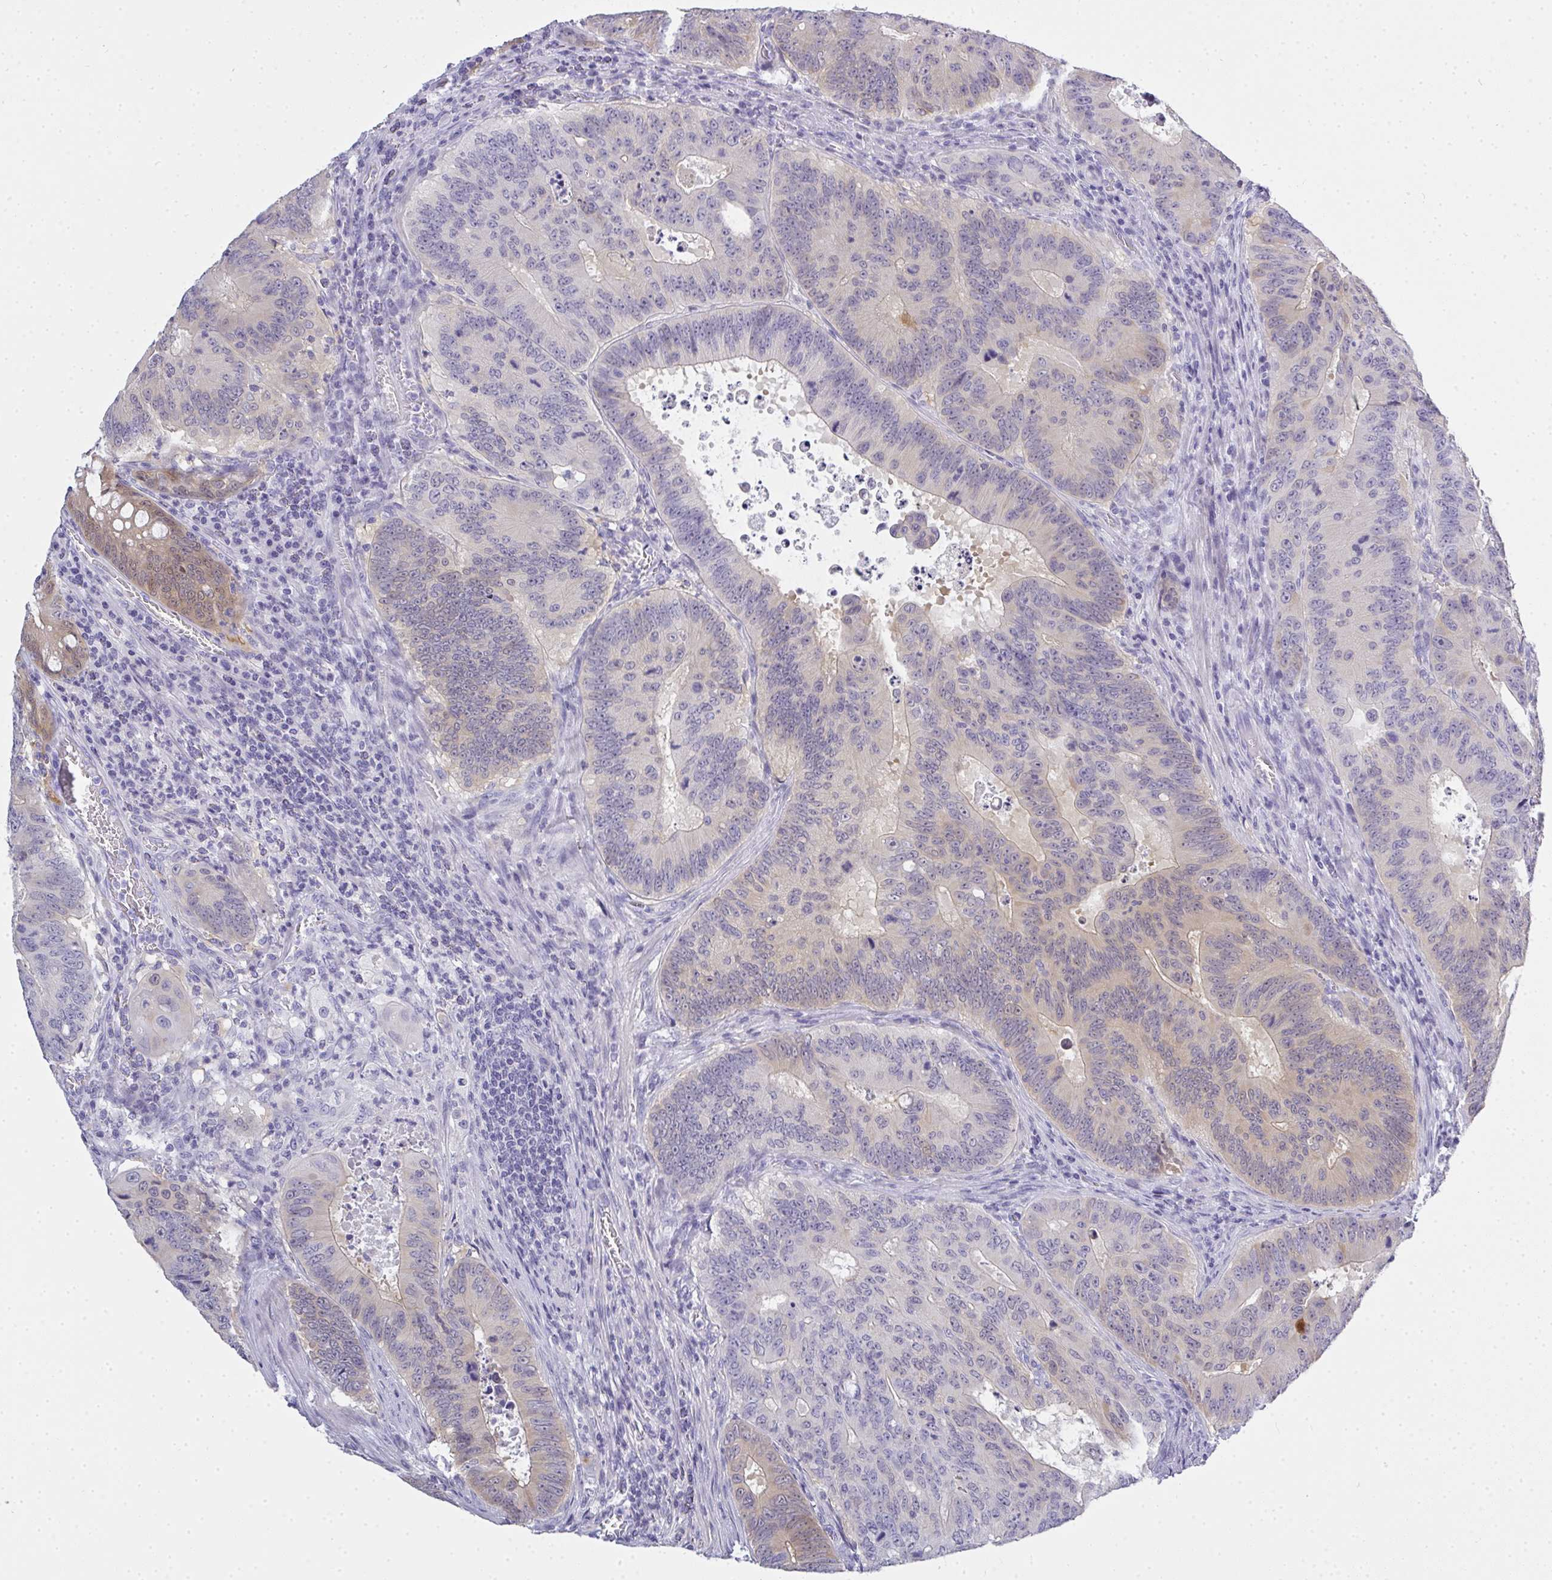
{"staining": {"intensity": "weak", "quantity": "<25%", "location": "cytoplasmic/membranous"}, "tissue": "colorectal cancer", "cell_type": "Tumor cells", "image_type": "cancer", "snomed": [{"axis": "morphology", "description": "Adenocarcinoma, NOS"}, {"axis": "topography", "description": "Colon"}], "caption": "Immunohistochemistry histopathology image of colorectal cancer (adenocarcinoma) stained for a protein (brown), which demonstrates no positivity in tumor cells. The staining was performed using DAB to visualize the protein expression in brown, while the nuclei were stained in blue with hematoxylin (Magnification: 20x).", "gene": "GSDMB", "patient": {"sex": "male", "age": 62}}